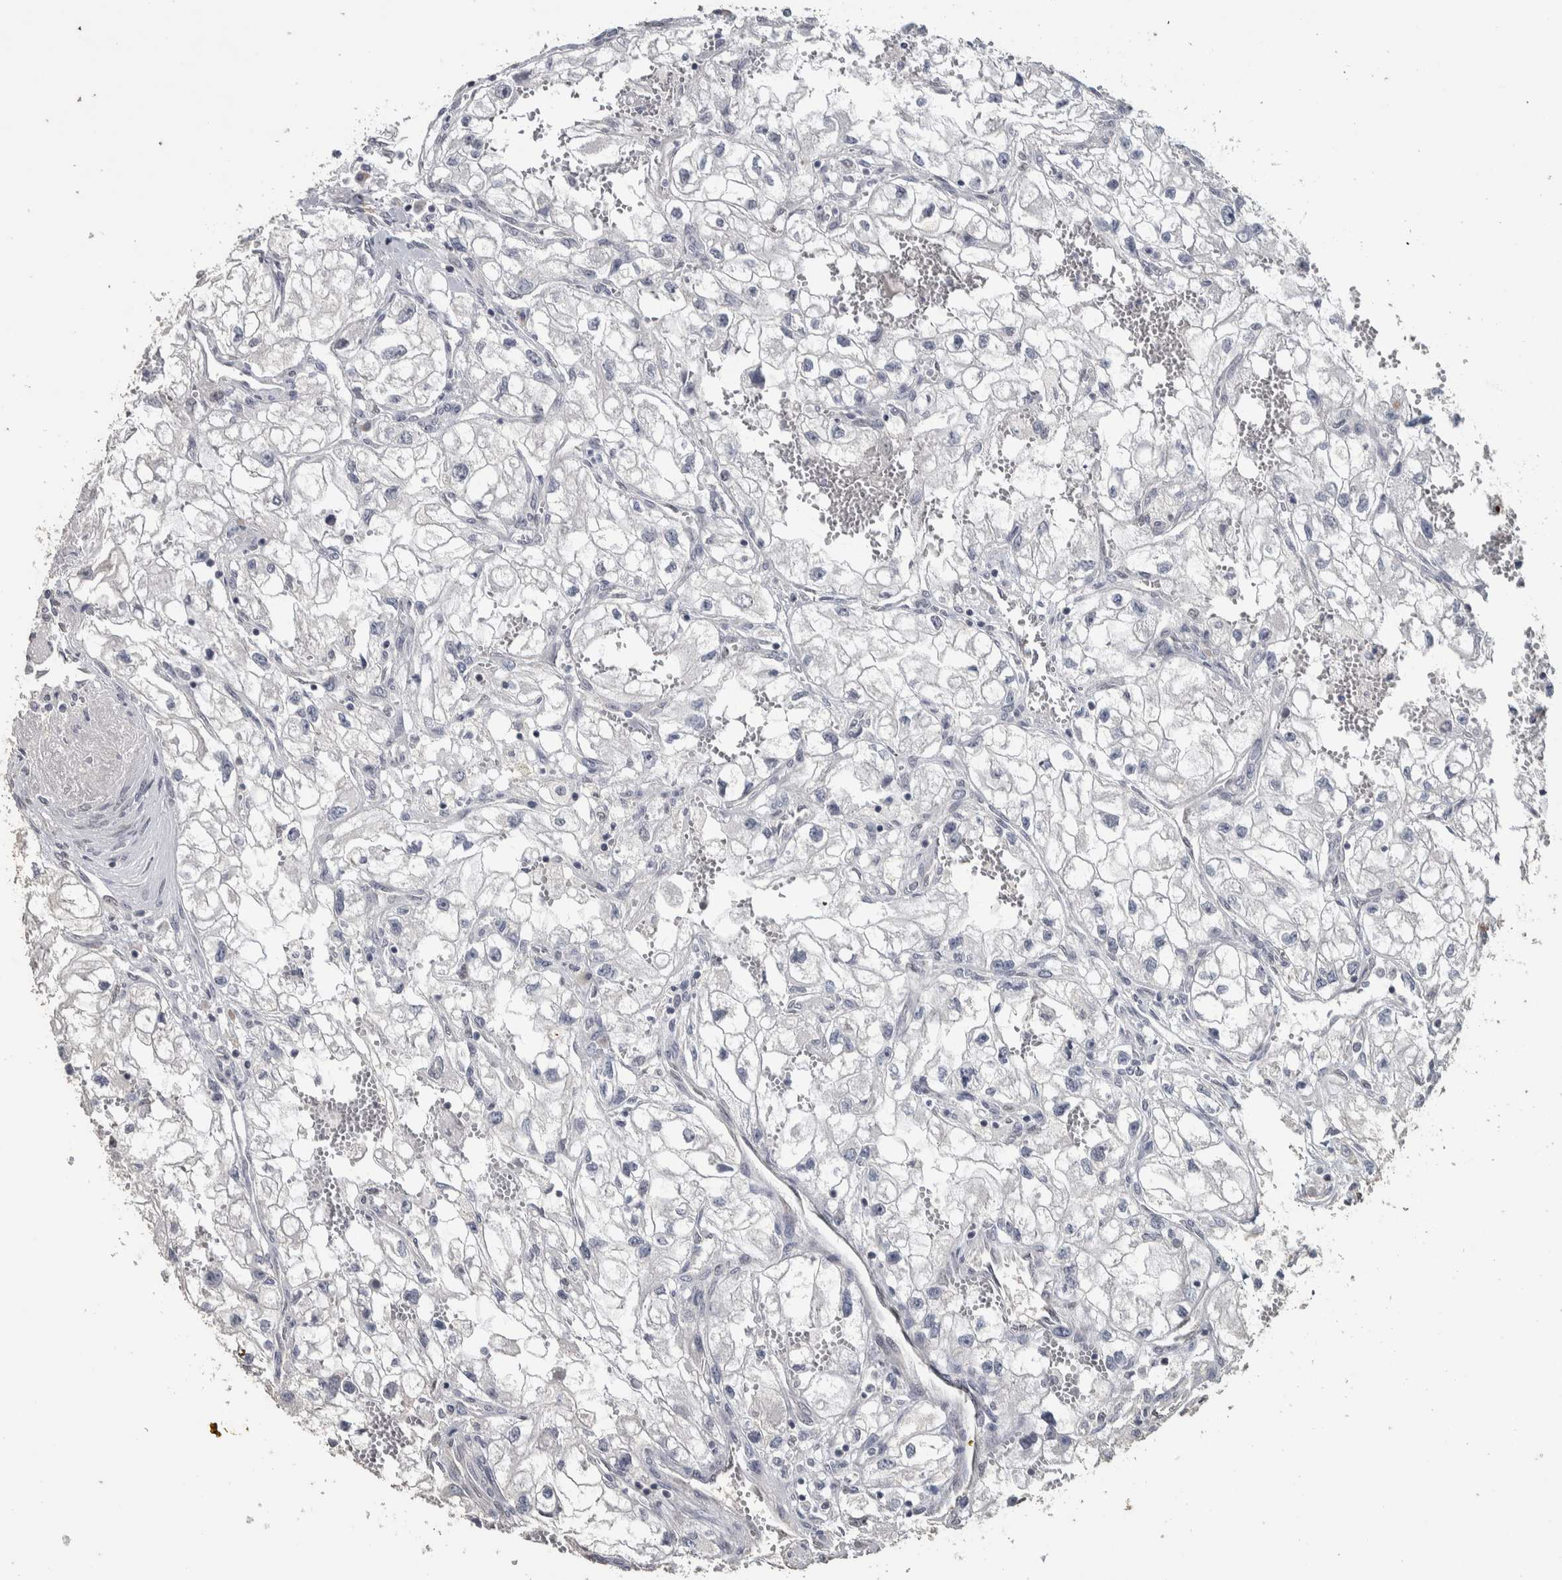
{"staining": {"intensity": "negative", "quantity": "none", "location": "none"}, "tissue": "renal cancer", "cell_type": "Tumor cells", "image_type": "cancer", "snomed": [{"axis": "morphology", "description": "Adenocarcinoma, NOS"}, {"axis": "topography", "description": "Kidney"}], "caption": "DAB immunohistochemical staining of adenocarcinoma (renal) shows no significant positivity in tumor cells.", "gene": "NECAB1", "patient": {"sex": "female", "age": 70}}